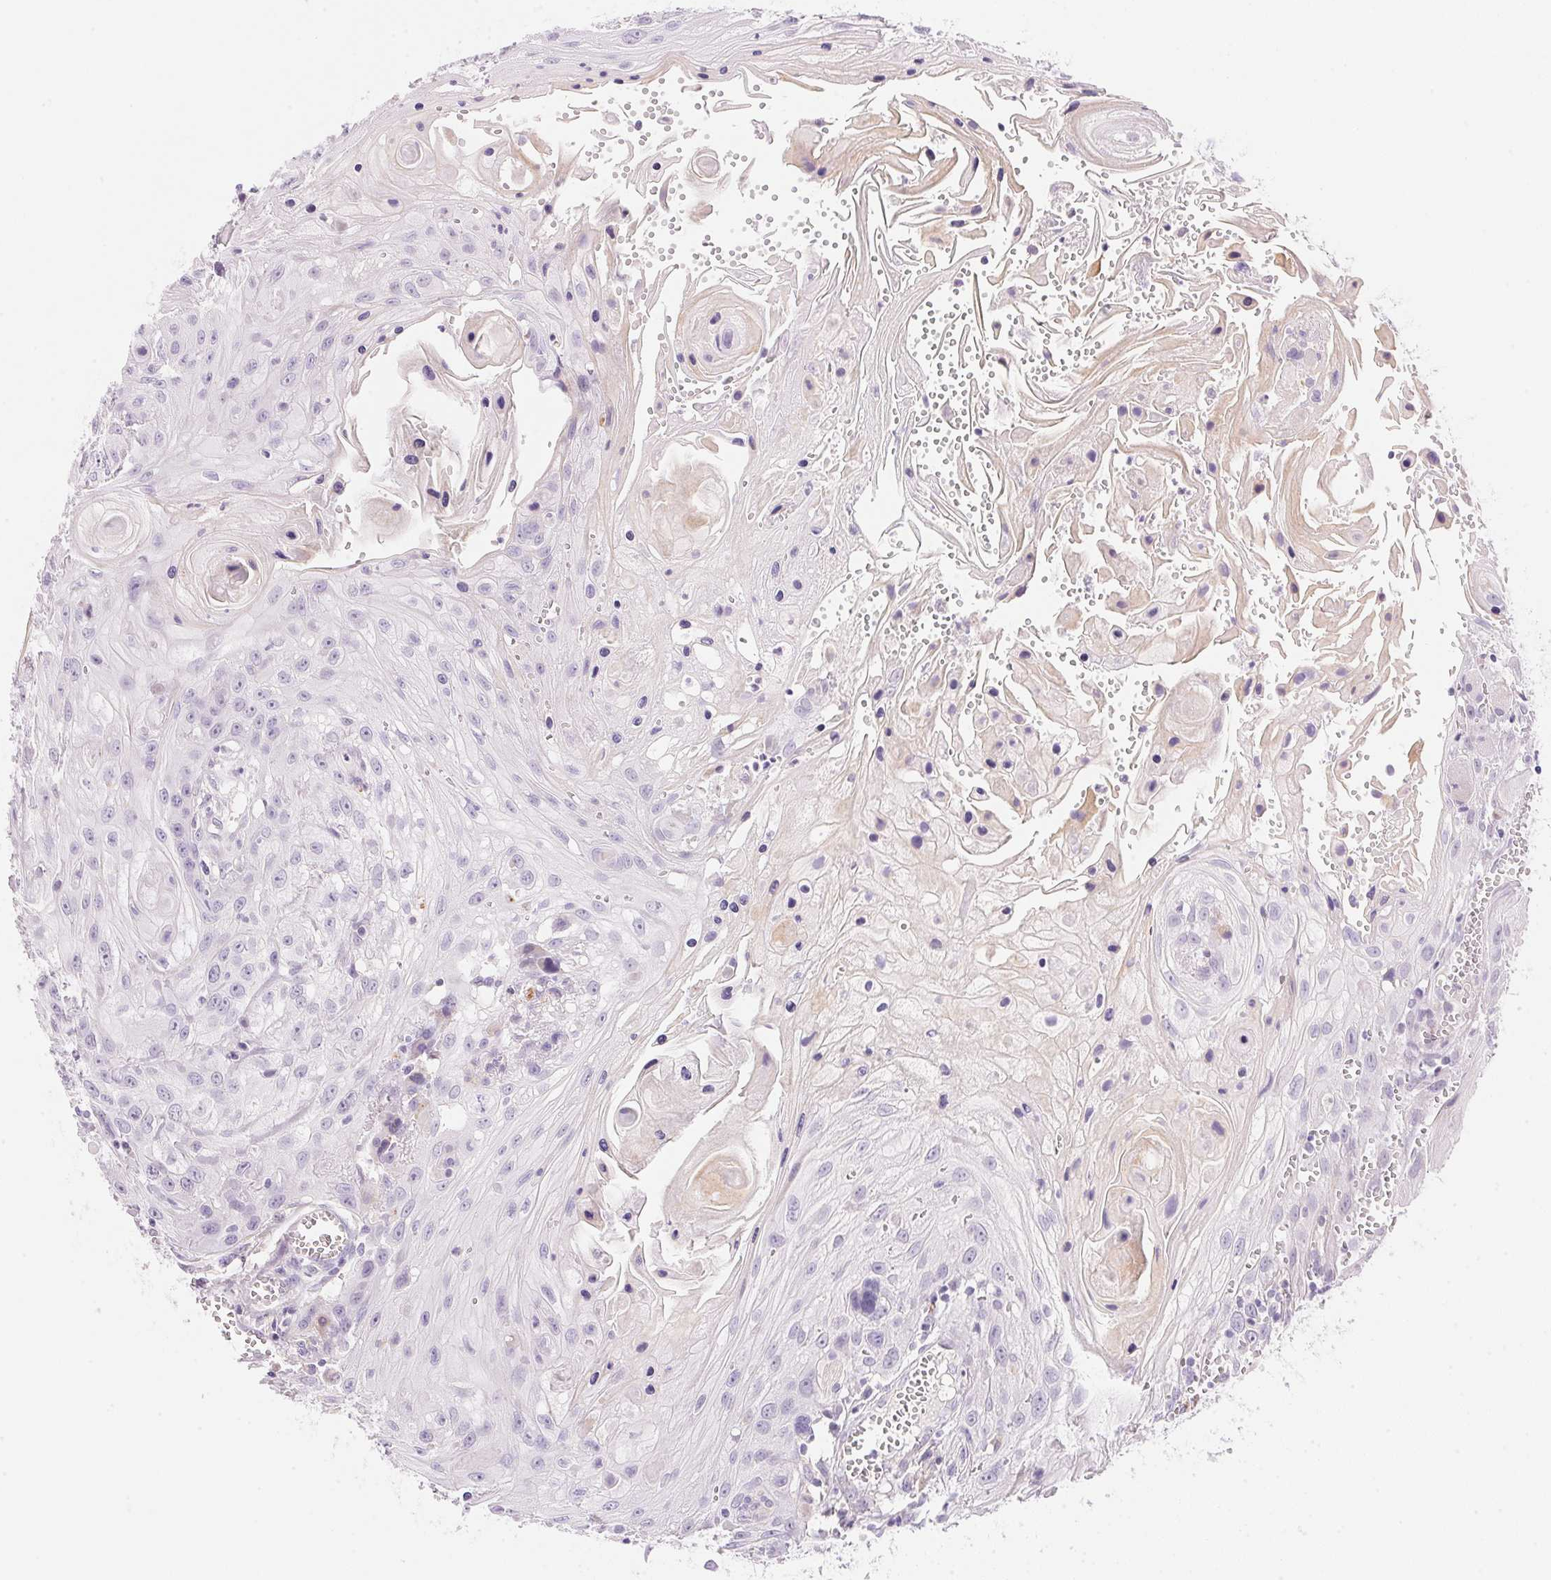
{"staining": {"intensity": "negative", "quantity": "none", "location": "none"}, "tissue": "head and neck cancer", "cell_type": "Tumor cells", "image_type": "cancer", "snomed": [{"axis": "morphology", "description": "Squamous cell carcinoma, NOS"}, {"axis": "topography", "description": "Oral tissue"}, {"axis": "topography", "description": "Head-Neck"}], "caption": "Tumor cells show no significant protein staining in head and neck cancer.", "gene": "TEKT1", "patient": {"sex": "male", "age": 58}}